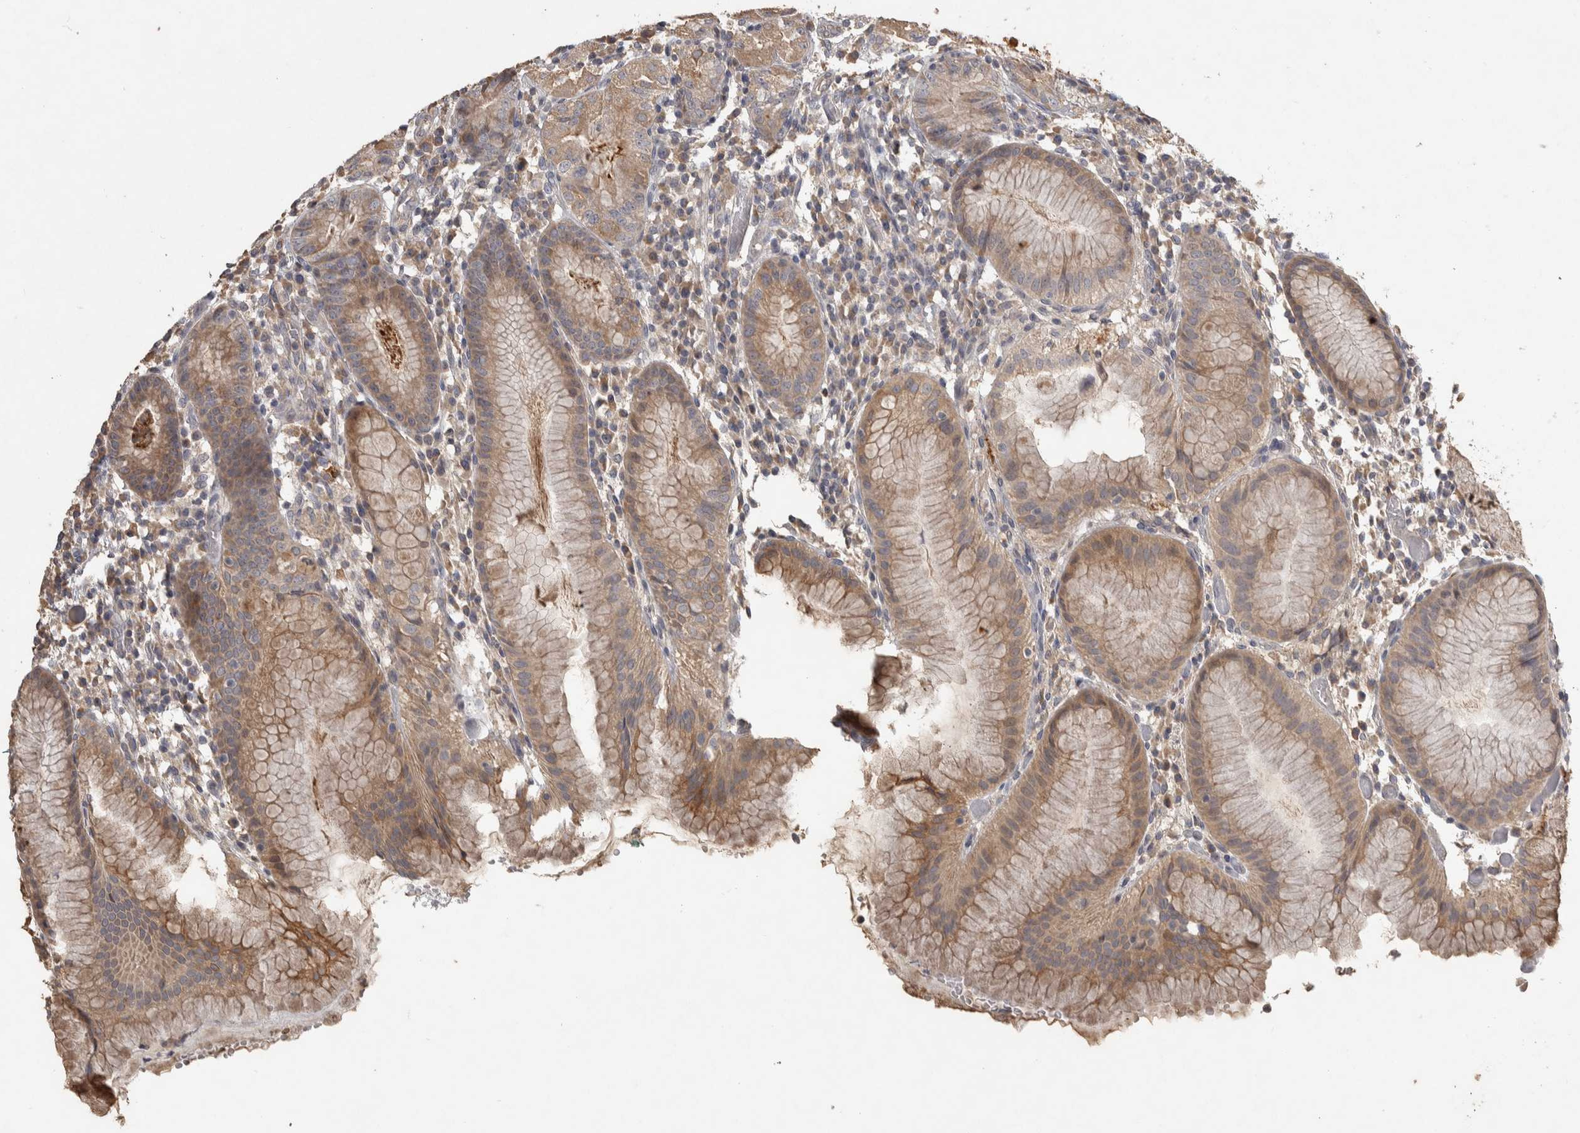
{"staining": {"intensity": "moderate", "quantity": "25%-75%", "location": "cytoplasmic/membranous"}, "tissue": "stomach", "cell_type": "Glandular cells", "image_type": "normal", "snomed": [{"axis": "morphology", "description": "Normal tissue, NOS"}, {"axis": "topography", "description": "Stomach"}, {"axis": "topography", "description": "Stomach, lower"}], "caption": "A photomicrograph showing moderate cytoplasmic/membranous positivity in about 25%-75% of glandular cells in benign stomach, as visualized by brown immunohistochemical staining.", "gene": "EIF3H", "patient": {"sex": "female", "age": 75}}